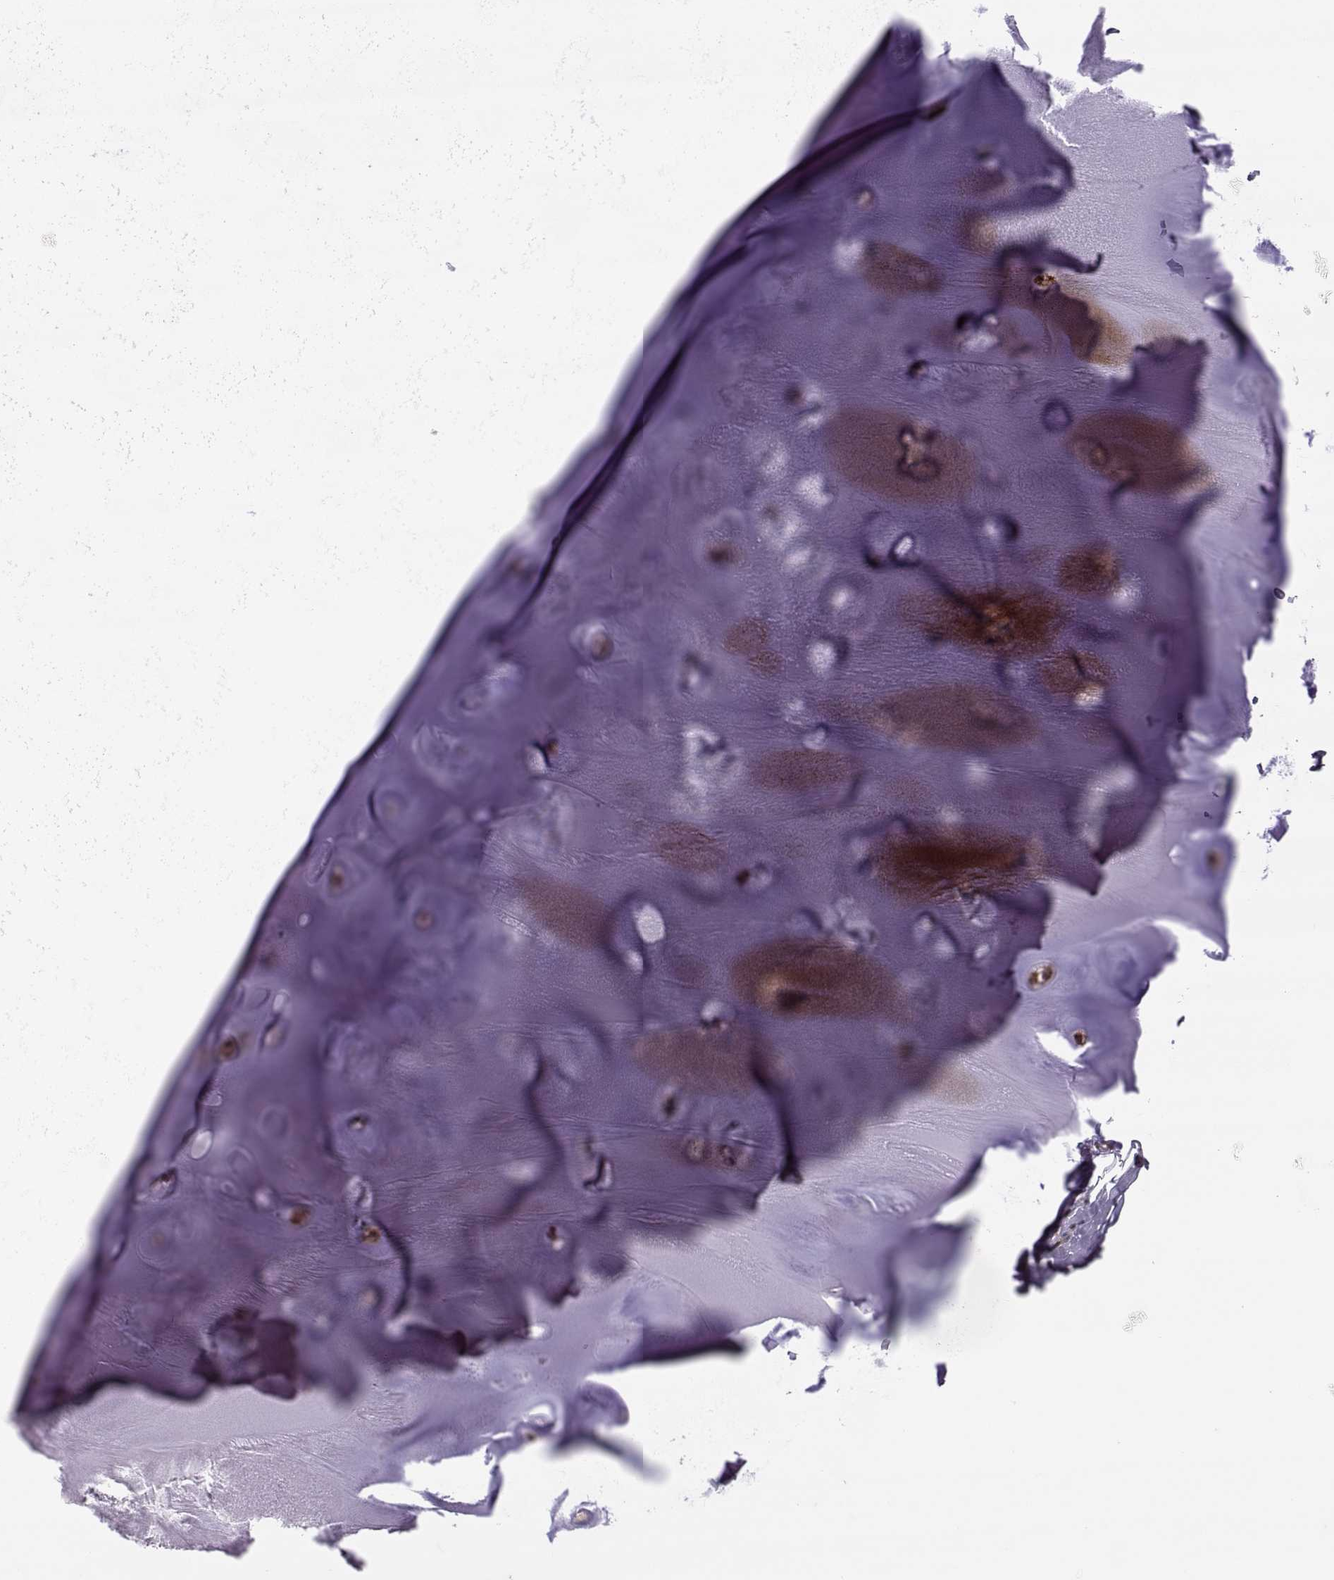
{"staining": {"intensity": "weak", "quantity": "25%-75%", "location": "nuclear"}, "tissue": "soft tissue", "cell_type": "Chondrocytes", "image_type": "normal", "snomed": [{"axis": "morphology", "description": "Normal tissue, NOS"}, {"axis": "morphology", "description": "Squamous cell carcinoma, NOS"}, {"axis": "topography", "description": "Cartilage tissue"}, {"axis": "topography", "description": "Lung"}], "caption": "Normal soft tissue demonstrates weak nuclear staining in approximately 25%-75% of chondrocytes, visualized by immunohistochemistry. The staining was performed using DAB (3,3'-diaminobenzidine) to visualize the protein expression in brown, while the nuclei were stained in blue with hematoxylin (Magnification: 20x).", "gene": "PPP2R2A", "patient": {"sex": "male", "age": 66}}